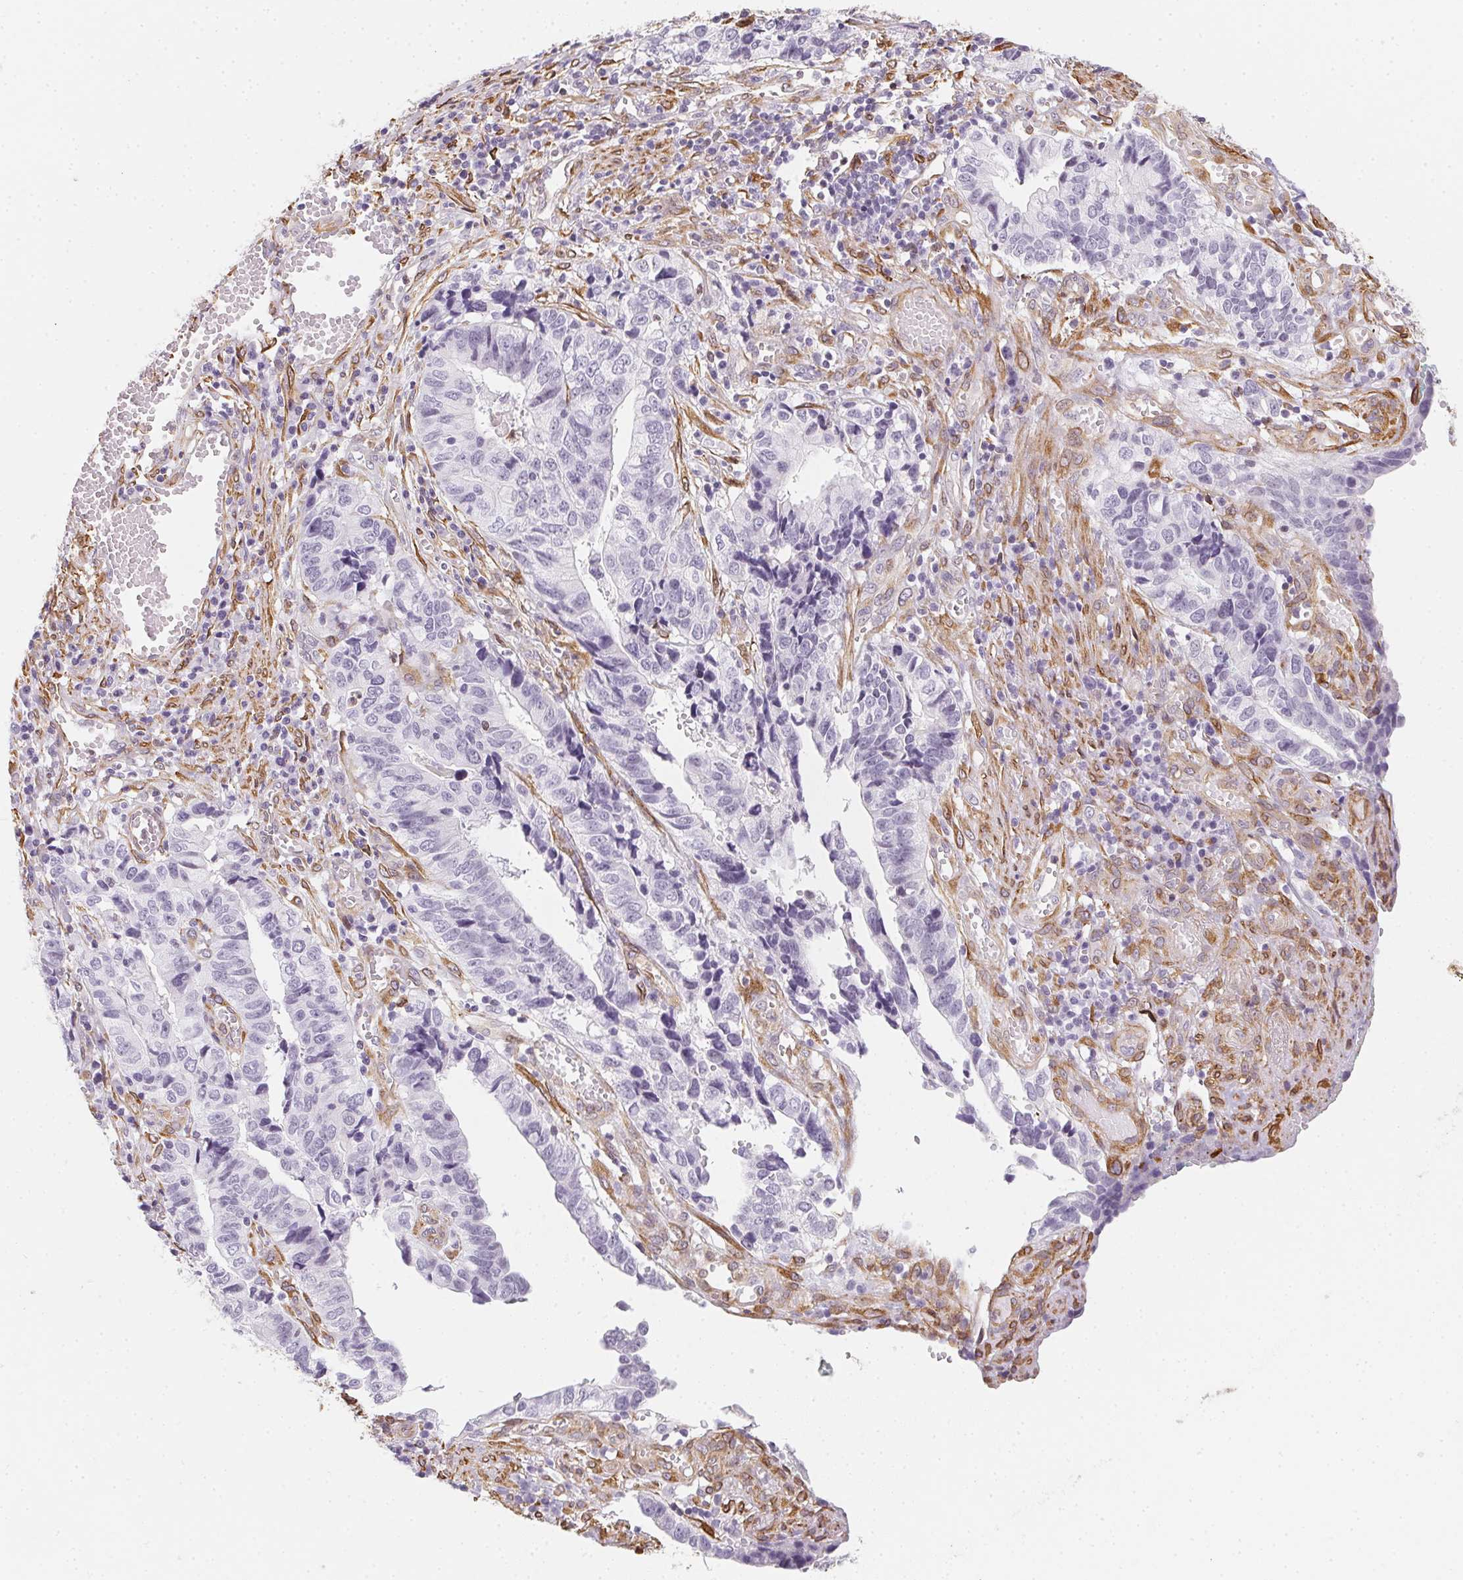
{"staining": {"intensity": "negative", "quantity": "none", "location": "none"}, "tissue": "stomach cancer", "cell_type": "Tumor cells", "image_type": "cancer", "snomed": [{"axis": "morphology", "description": "Adenocarcinoma, NOS"}, {"axis": "topography", "description": "Stomach, upper"}], "caption": "A histopathology image of stomach adenocarcinoma stained for a protein reveals no brown staining in tumor cells.", "gene": "RSBN1", "patient": {"sex": "female", "age": 67}}